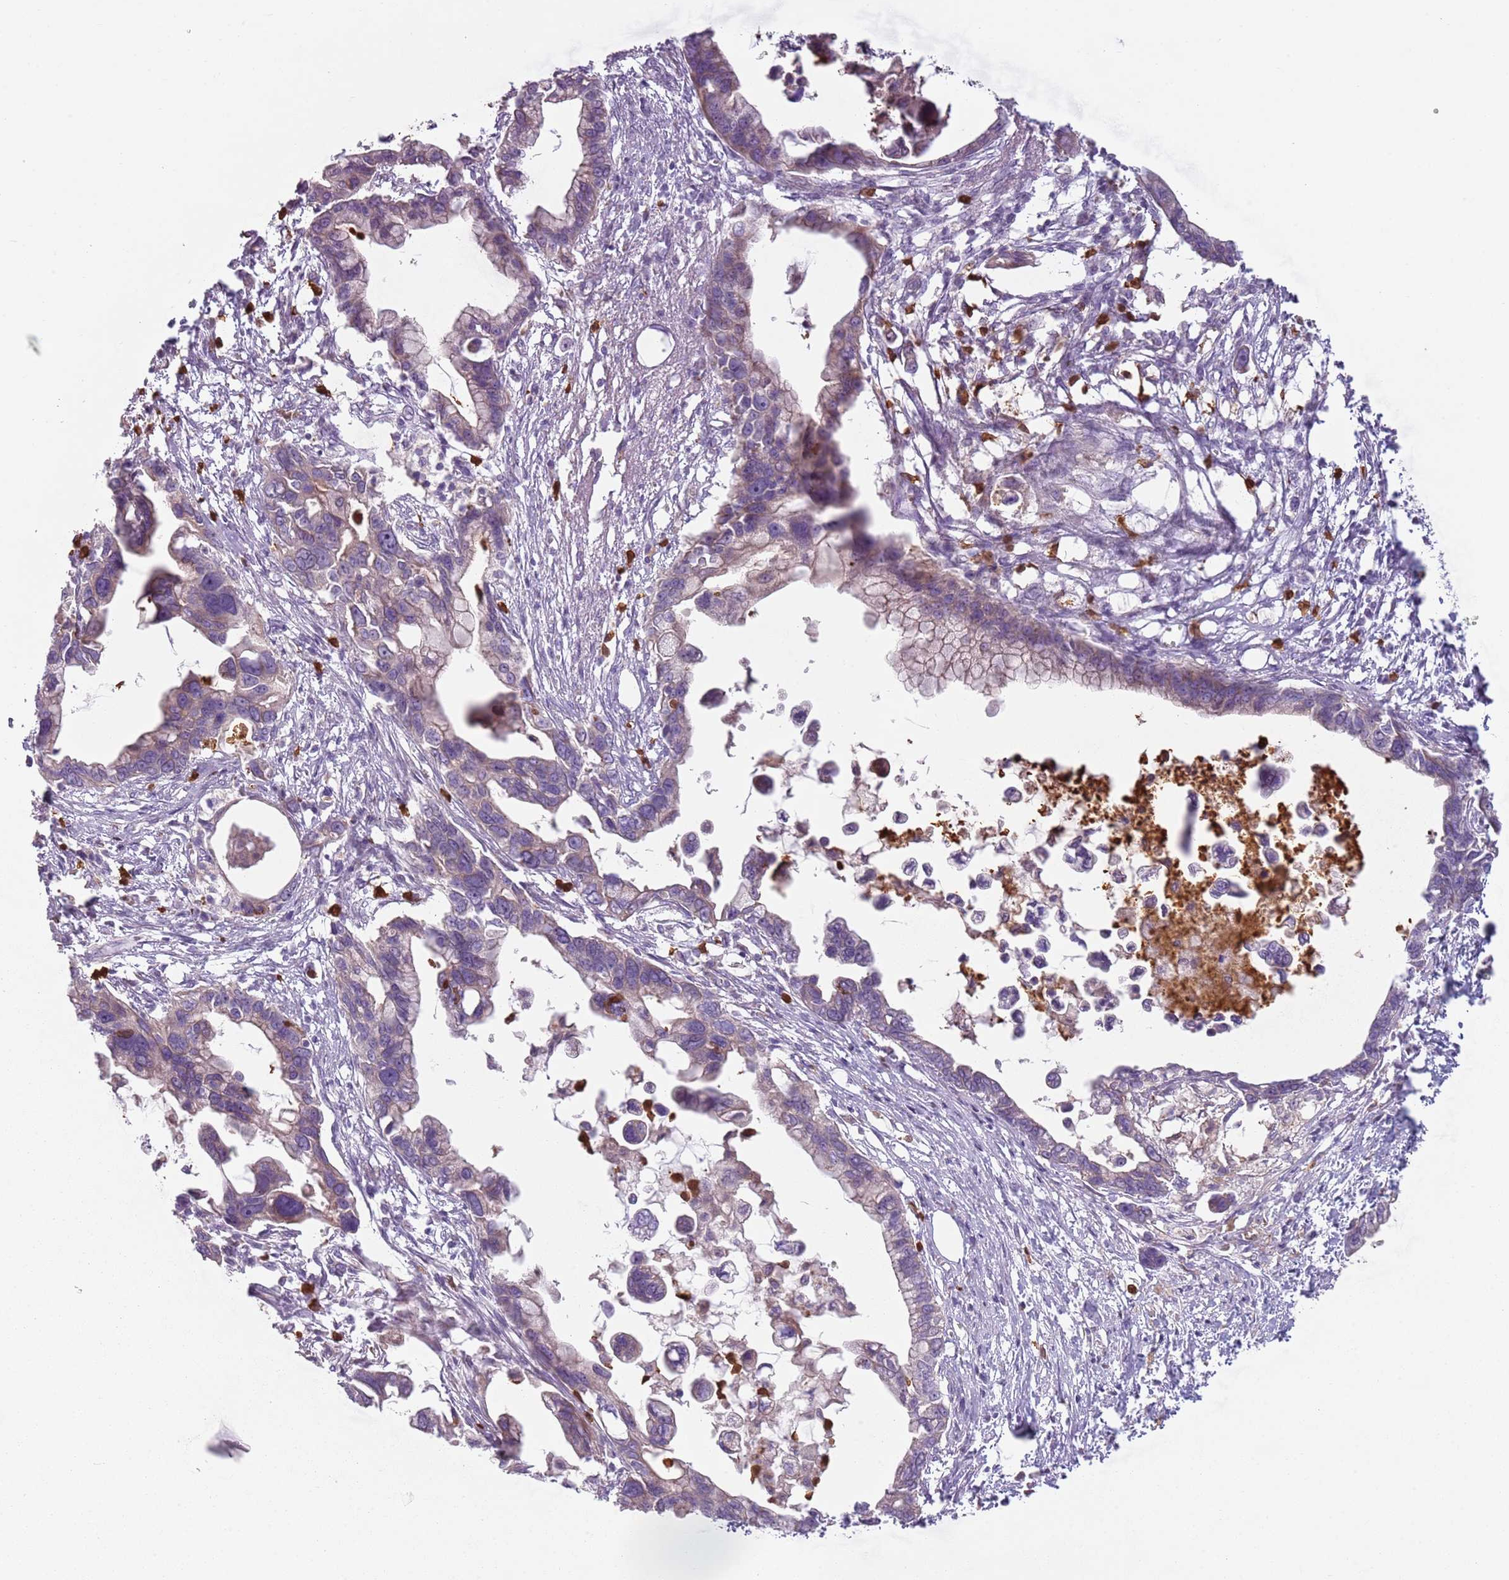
{"staining": {"intensity": "weak", "quantity": "<25%", "location": "cytoplasmic/membranous"}, "tissue": "pancreatic cancer", "cell_type": "Tumor cells", "image_type": "cancer", "snomed": [{"axis": "morphology", "description": "Adenocarcinoma, NOS"}, {"axis": "topography", "description": "Pancreas"}], "caption": "DAB immunohistochemical staining of pancreatic cancer reveals no significant positivity in tumor cells.", "gene": "SPAG4", "patient": {"sex": "female", "age": 83}}